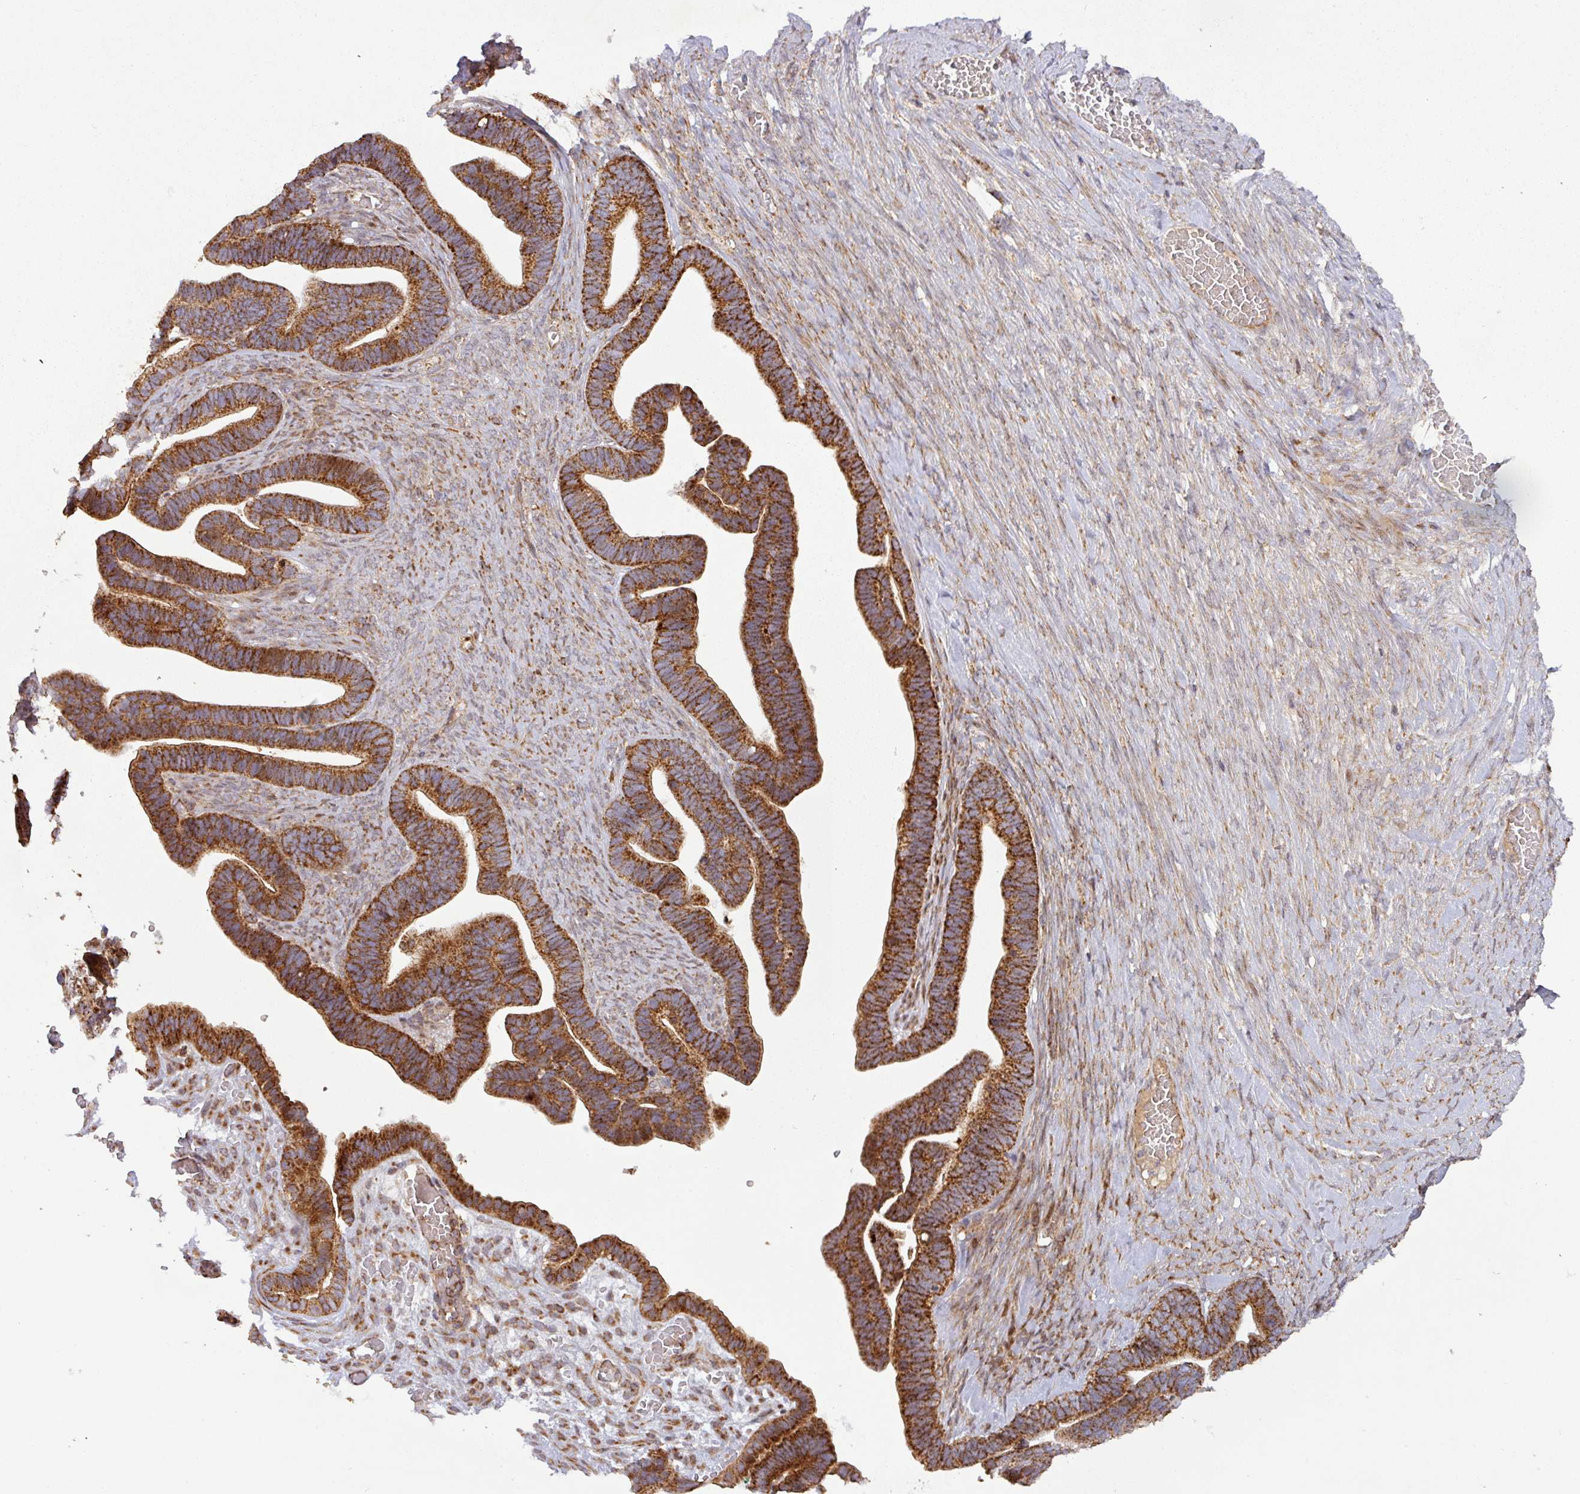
{"staining": {"intensity": "strong", "quantity": ">75%", "location": "cytoplasmic/membranous"}, "tissue": "ovarian cancer", "cell_type": "Tumor cells", "image_type": "cancer", "snomed": [{"axis": "morphology", "description": "Cystadenocarcinoma, serous, NOS"}, {"axis": "topography", "description": "Ovary"}], "caption": "About >75% of tumor cells in ovarian serous cystadenocarcinoma show strong cytoplasmic/membranous protein staining as visualized by brown immunohistochemical staining.", "gene": "GPD2", "patient": {"sex": "female", "age": 56}}